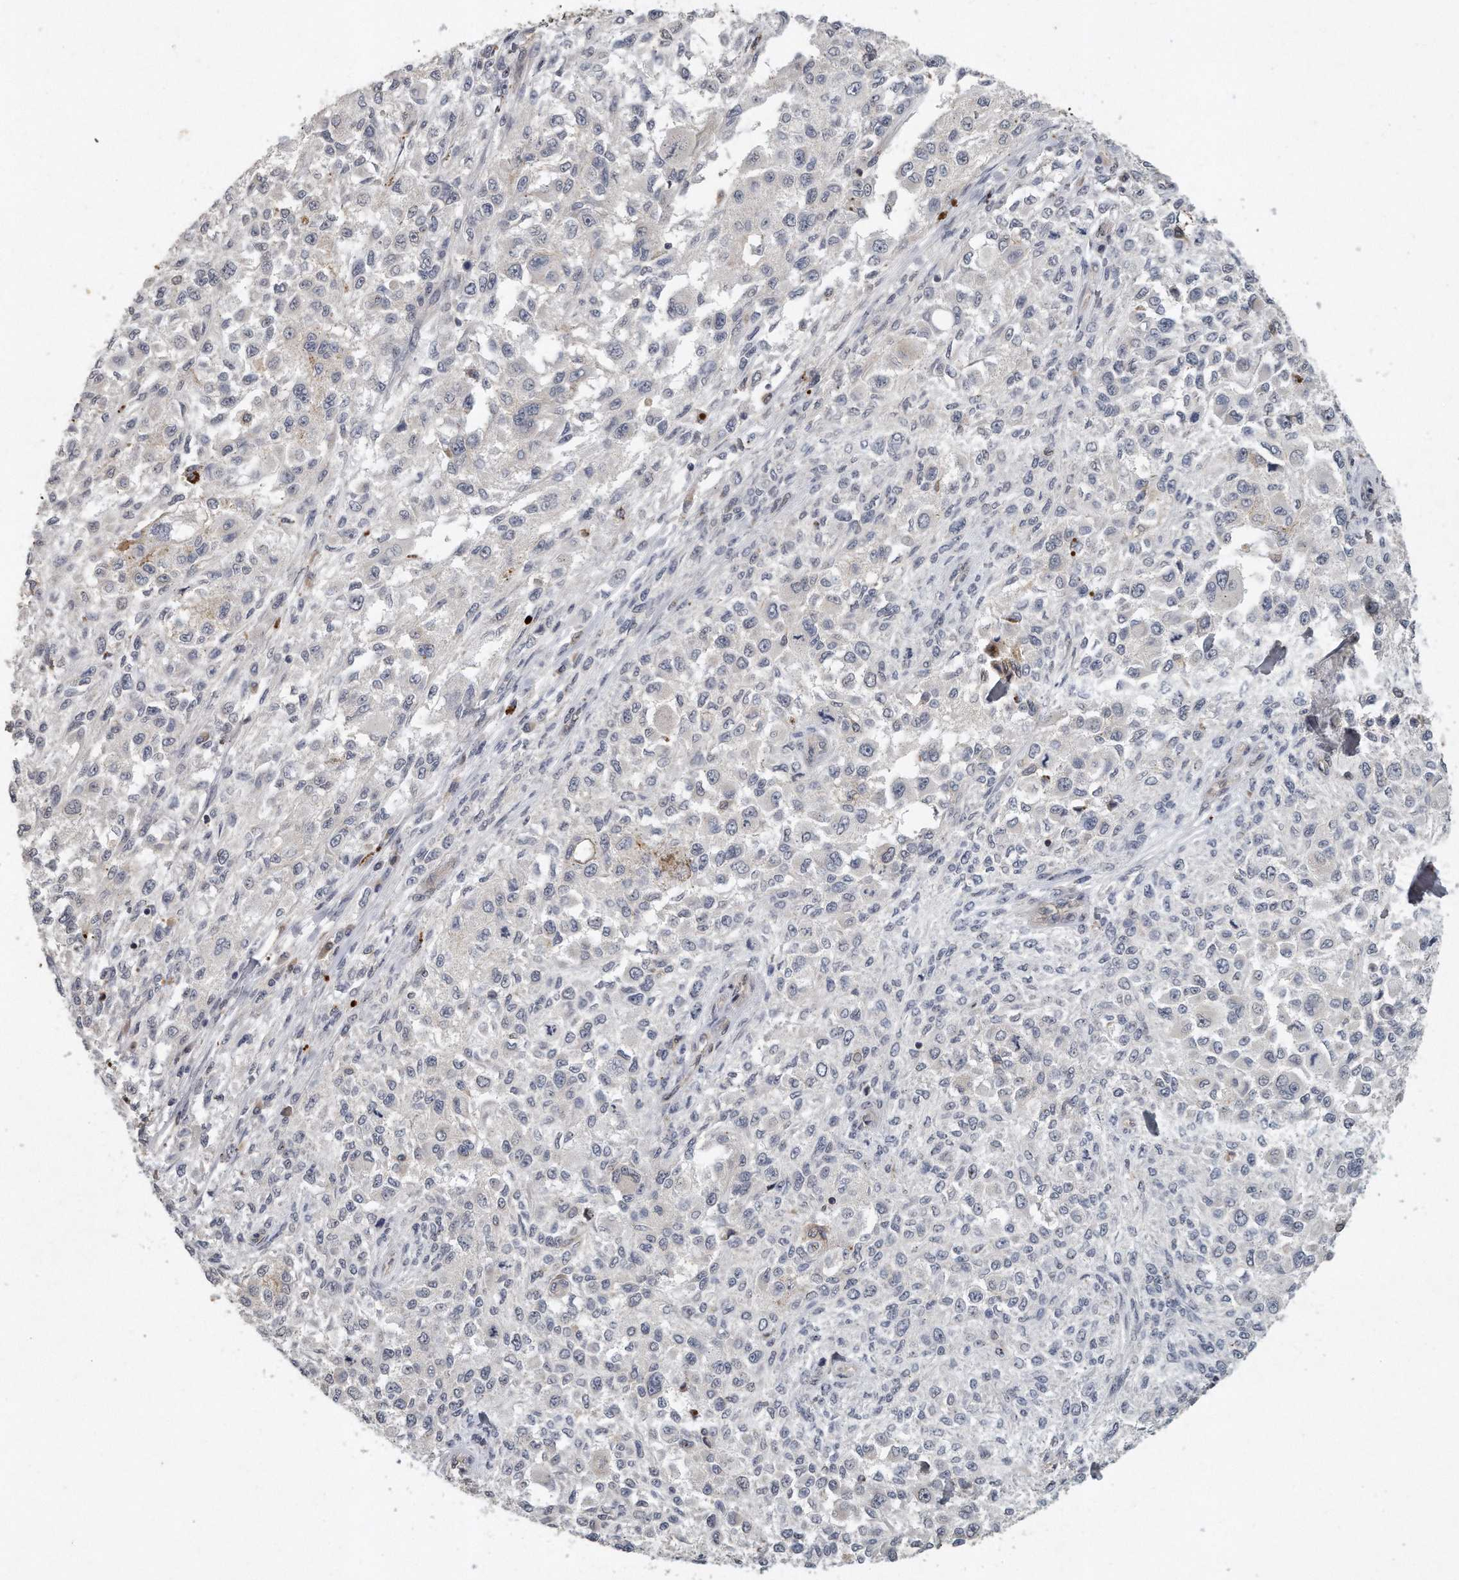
{"staining": {"intensity": "negative", "quantity": "none", "location": "none"}, "tissue": "melanoma", "cell_type": "Tumor cells", "image_type": "cancer", "snomed": [{"axis": "morphology", "description": "Necrosis, NOS"}, {"axis": "morphology", "description": "Malignant melanoma, NOS"}, {"axis": "topography", "description": "Skin"}], "caption": "A histopathology image of human malignant melanoma is negative for staining in tumor cells. Brightfield microscopy of immunohistochemistry stained with DAB (3,3'-diaminobenzidine) (brown) and hematoxylin (blue), captured at high magnification.", "gene": "CAMK1", "patient": {"sex": "female", "age": 87}}